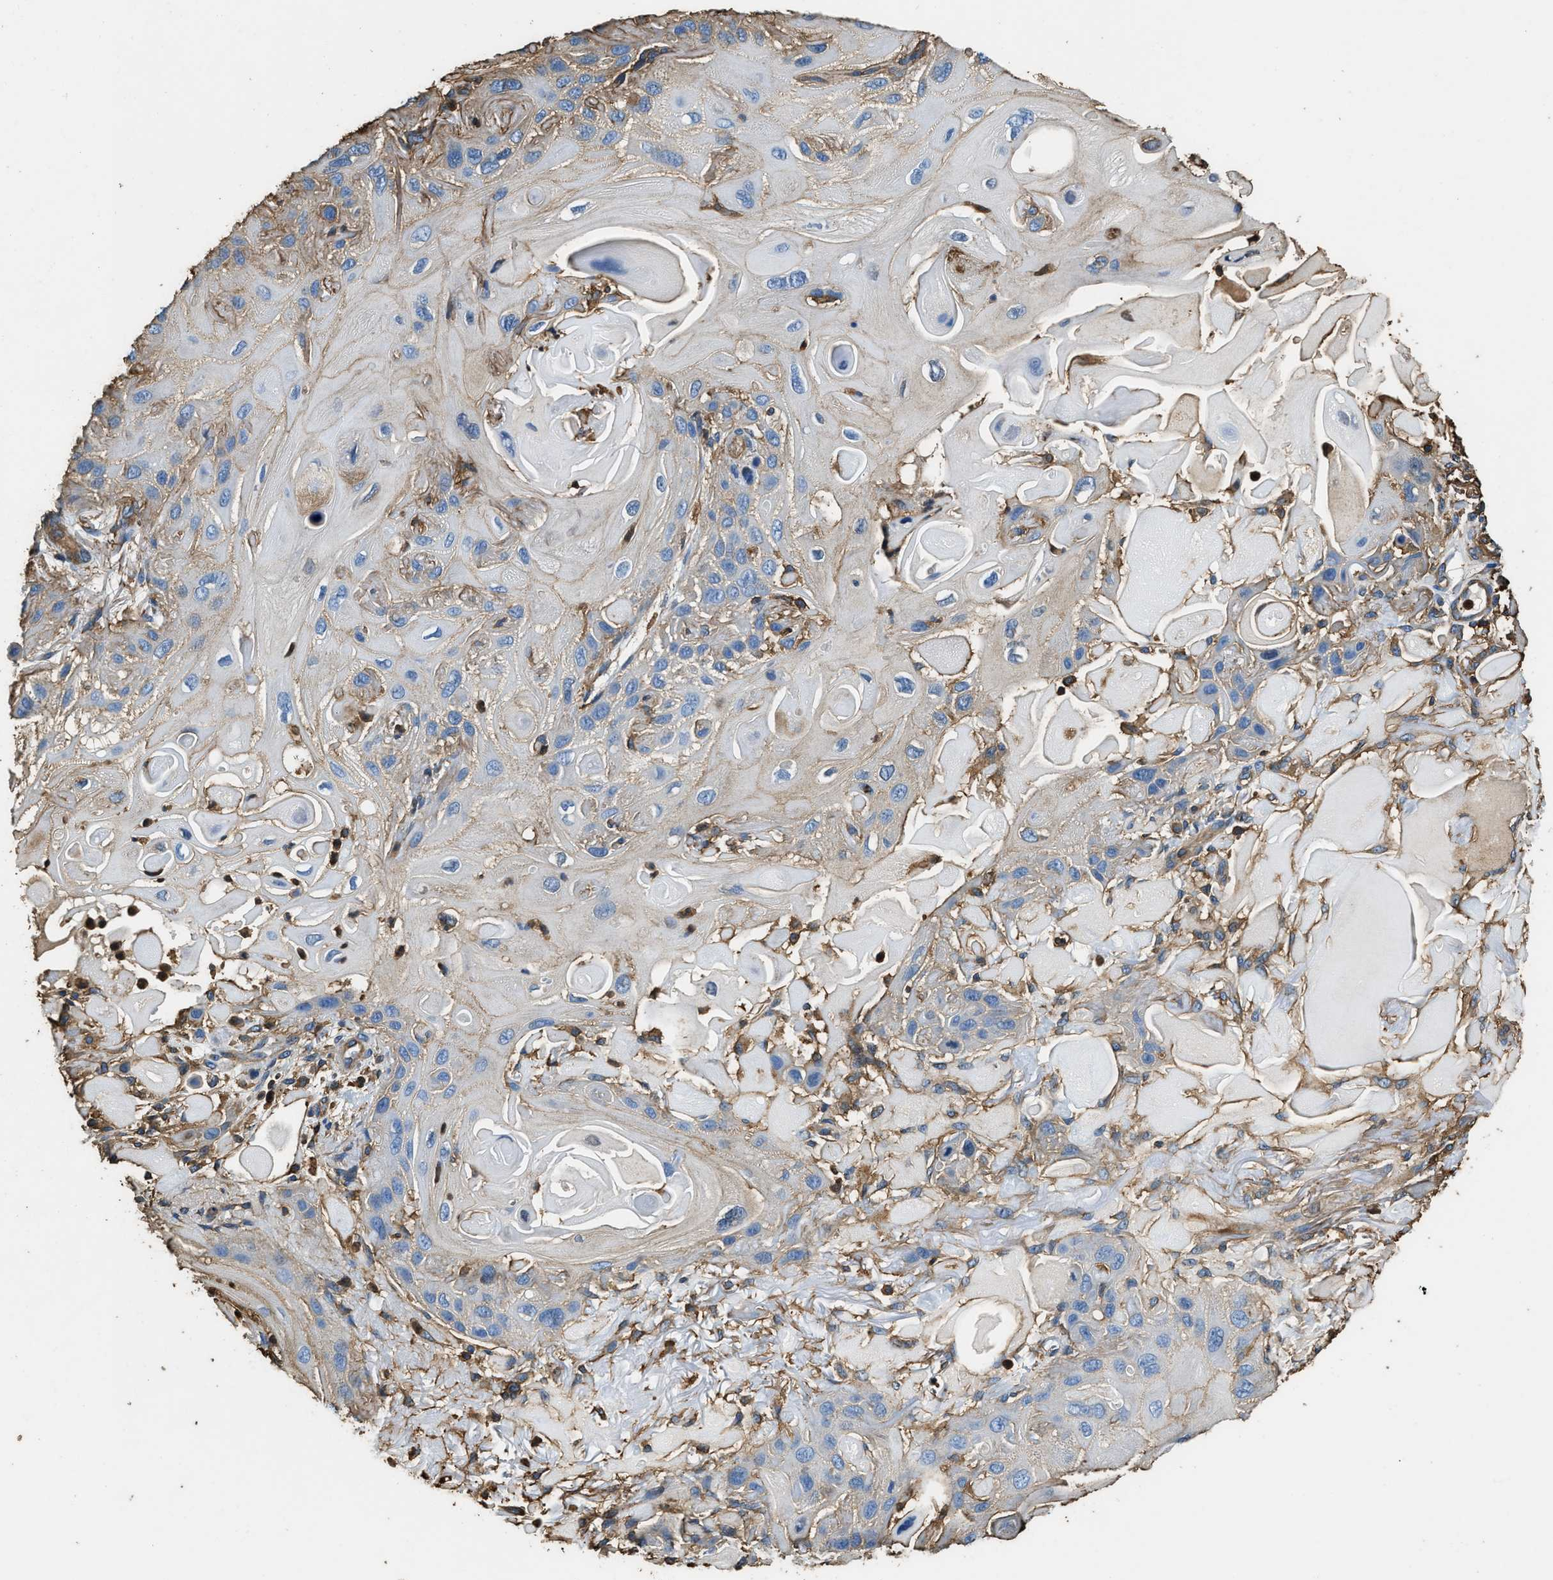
{"staining": {"intensity": "weak", "quantity": "<25%", "location": "cytoplasmic/membranous"}, "tissue": "skin cancer", "cell_type": "Tumor cells", "image_type": "cancer", "snomed": [{"axis": "morphology", "description": "Squamous cell carcinoma, NOS"}, {"axis": "topography", "description": "Skin"}], "caption": "Immunohistochemical staining of squamous cell carcinoma (skin) reveals no significant staining in tumor cells.", "gene": "ACCS", "patient": {"sex": "female", "age": 77}}